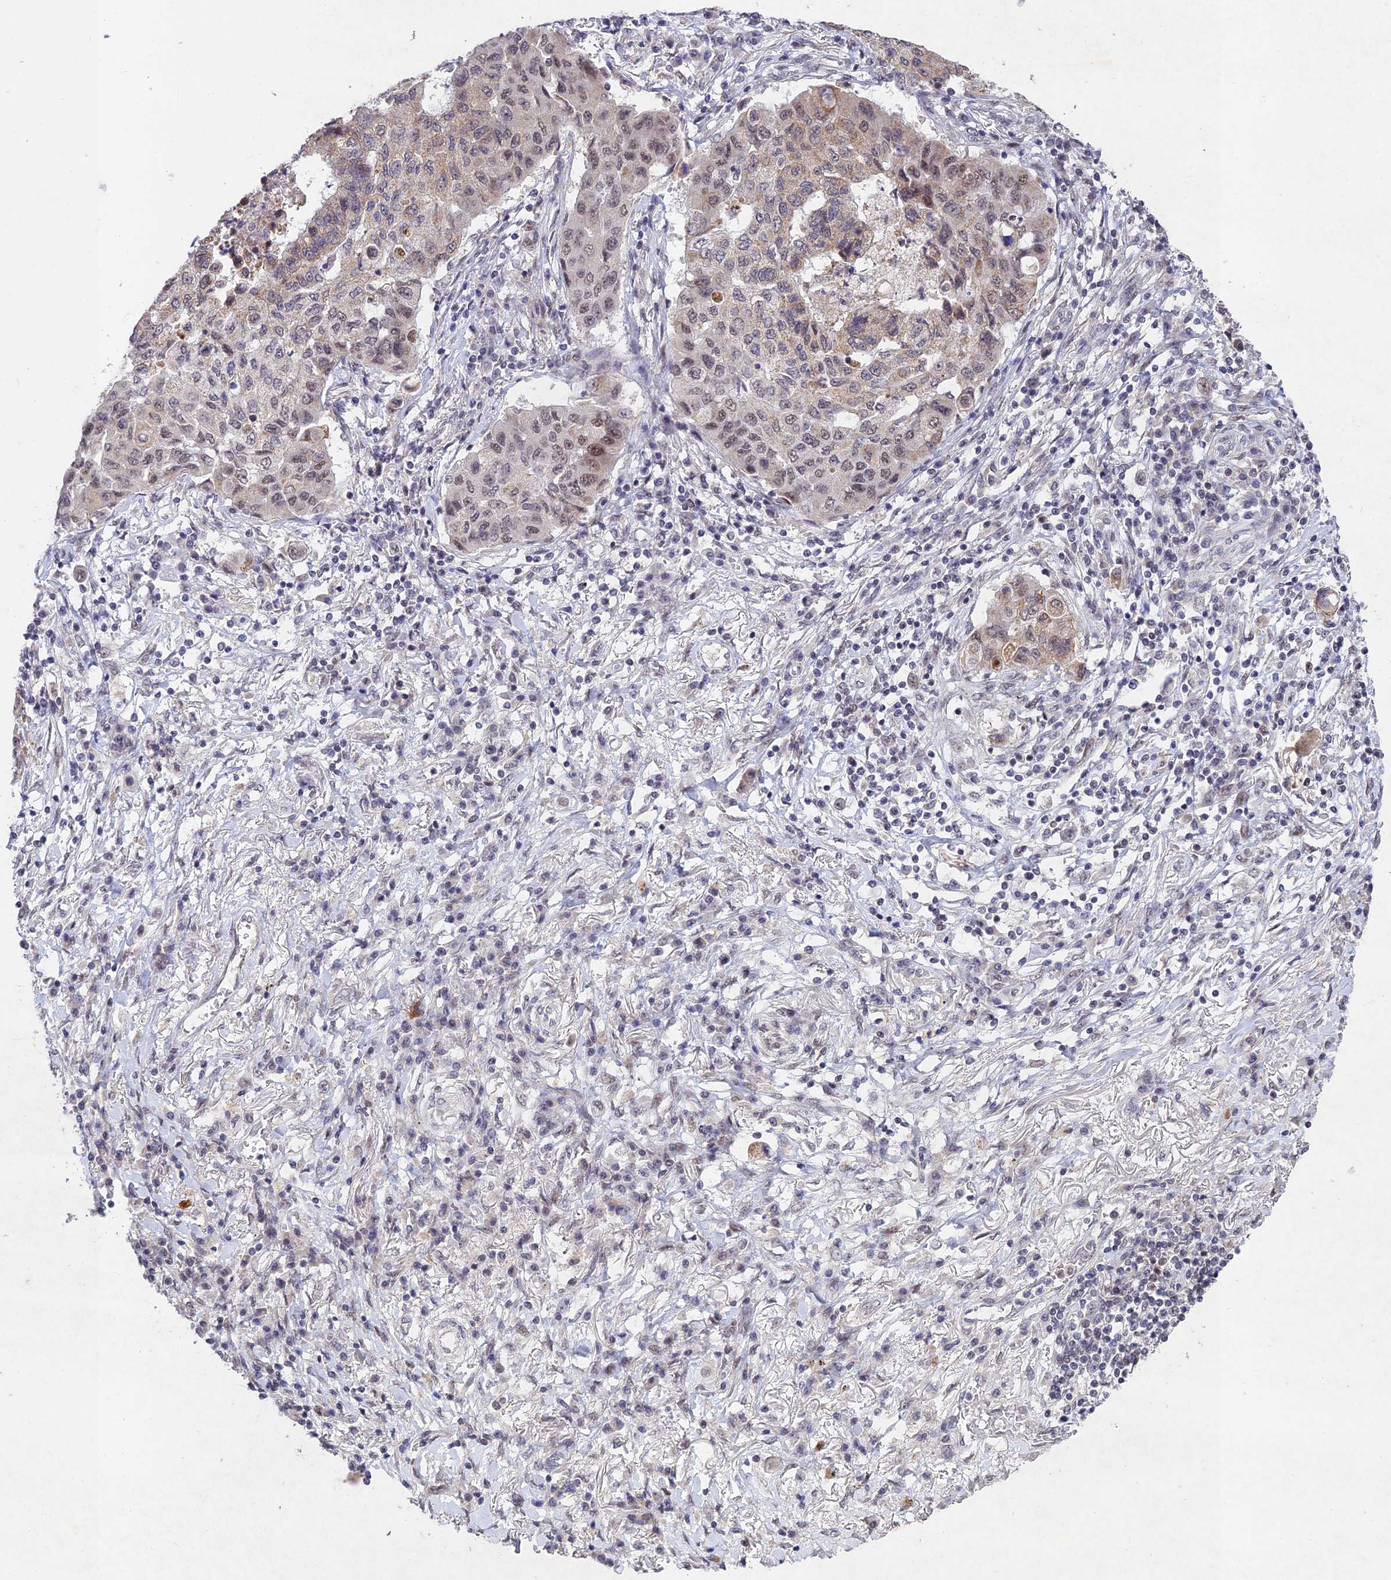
{"staining": {"intensity": "moderate", "quantity": "<25%", "location": "cytoplasmic/membranous,nuclear"}, "tissue": "lung cancer", "cell_type": "Tumor cells", "image_type": "cancer", "snomed": [{"axis": "morphology", "description": "Squamous cell carcinoma, NOS"}, {"axis": "topography", "description": "Lung"}], "caption": "Brown immunohistochemical staining in lung squamous cell carcinoma displays moderate cytoplasmic/membranous and nuclear staining in approximately <25% of tumor cells.", "gene": "RAVER1", "patient": {"sex": "male", "age": 74}}